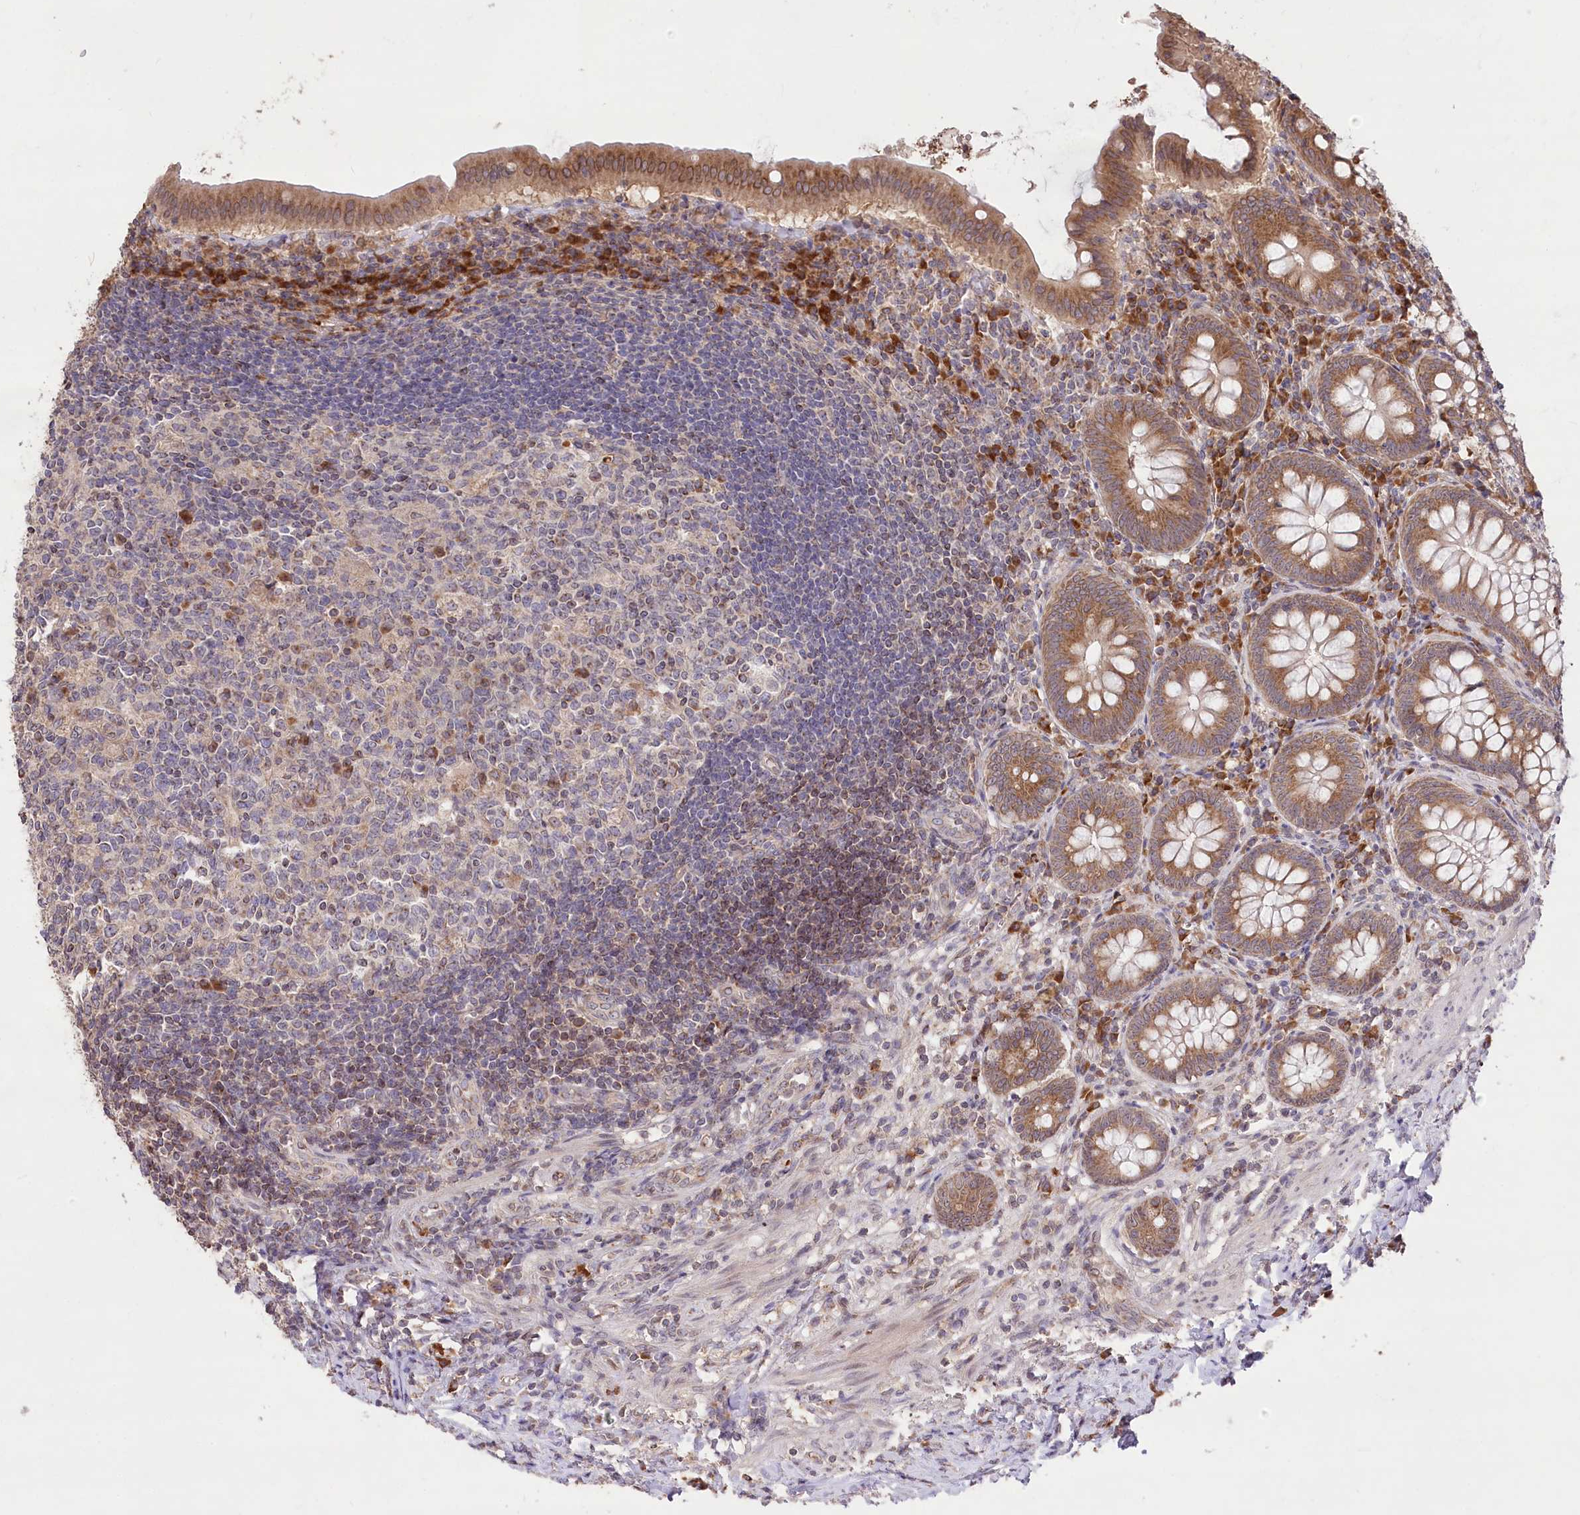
{"staining": {"intensity": "moderate", "quantity": ">75%", "location": "cytoplasmic/membranous"}, "tissue": "appendix", "cell_type": "Glandular cells", "image_type": "normal", "snomed": [{"axis": "morphology", "description": "Normal tissue, NOS"}, {"axis": "topography", "description": "Appendix"}], "caption": "IHC micrograph of unremarkable appendix: appendix stained using IHC exhibits medium levels of moderate protein expression localized specifically in the cytoplasmic/membranous of glandular cells, appearing as a cytoplasmic/membranous brown color.", "gene": "STT3B", "patient": {"sex": "female", "age": 54}}